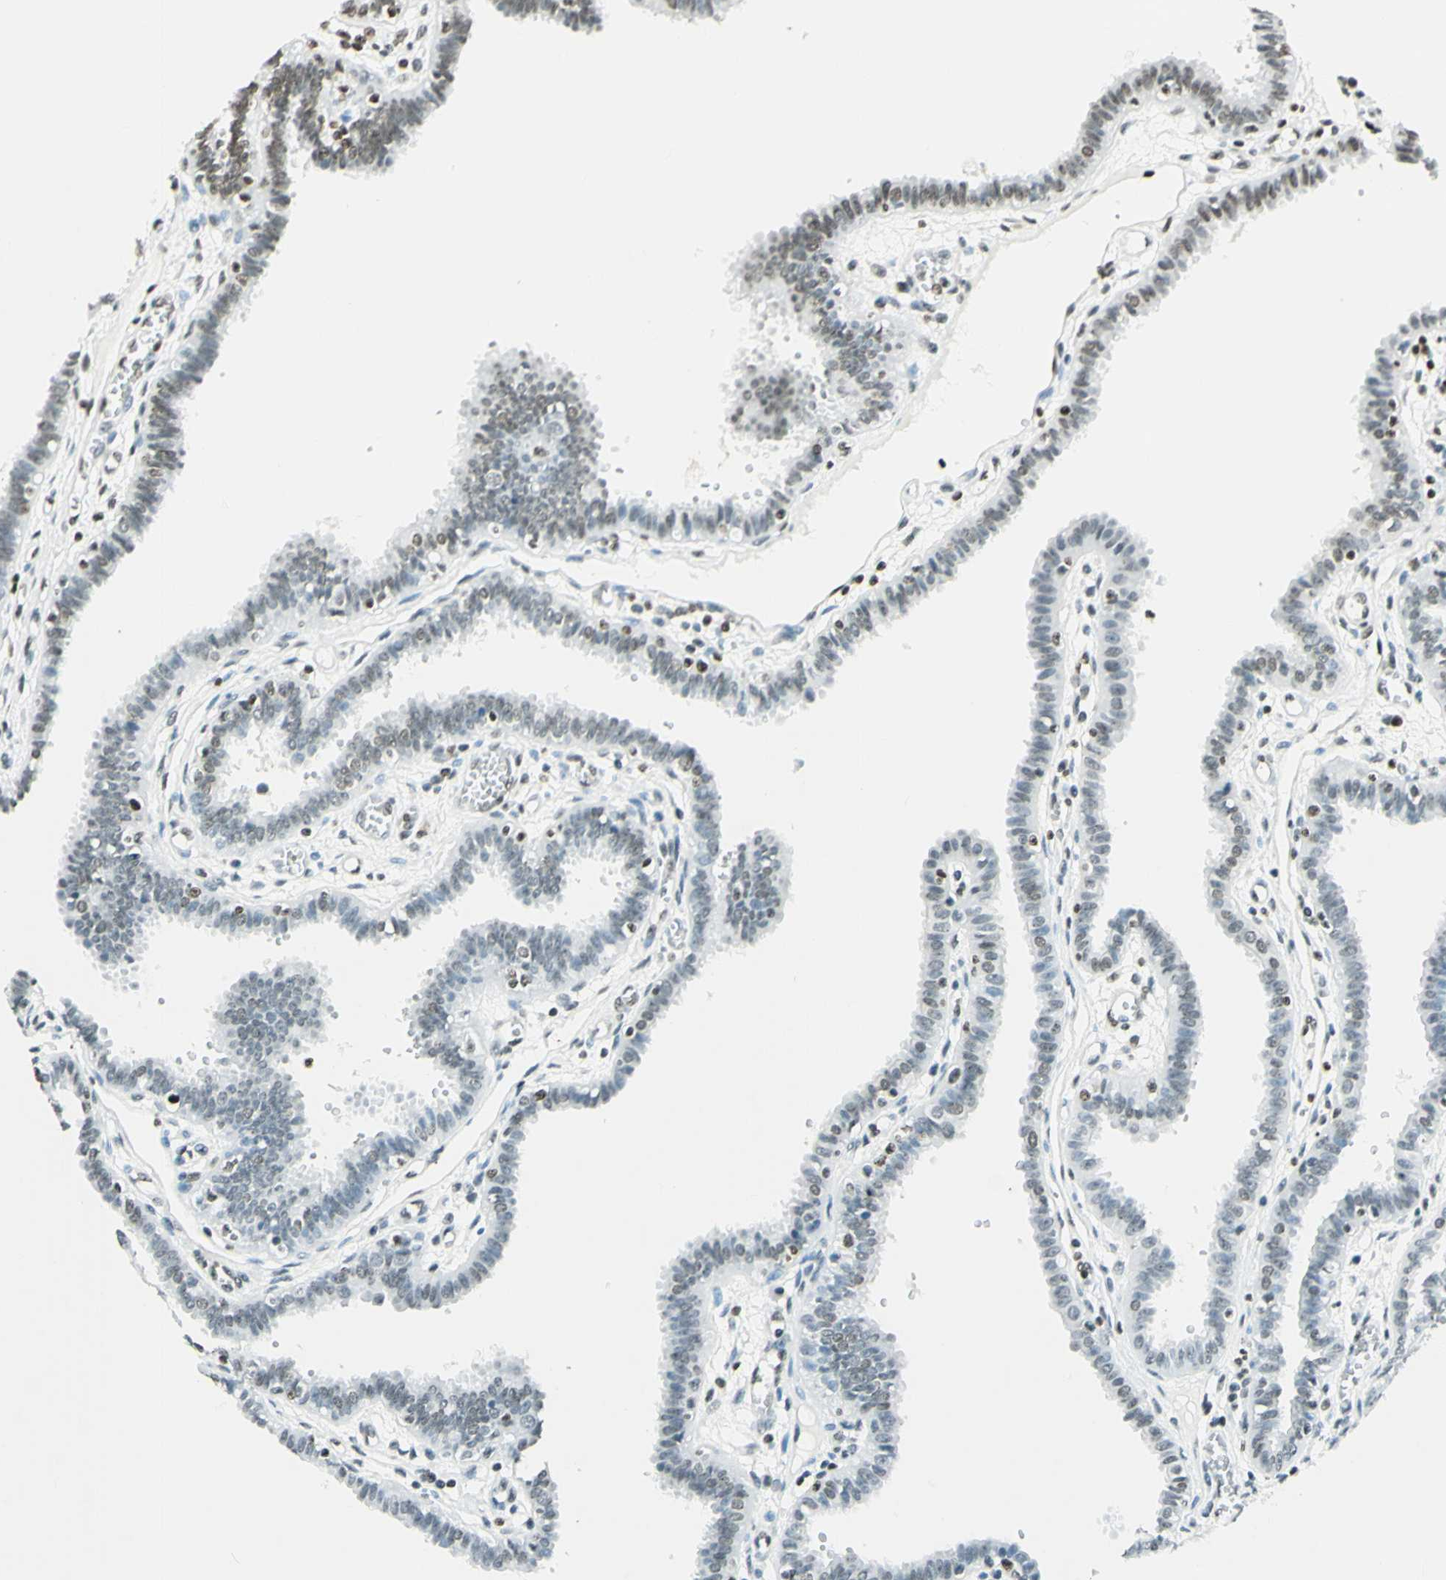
{"staining": {"intensity": "weak", "quantity": "25%-75%", "location": "nuclear"}, "tissue": "fallopian tube", "cell_type": "Glandular cells", "image_type": "normal", "snomed": [{"axis": "morphology", "description": "Normal tissue, NOS"}, {"axis": "topography", "description": "Fallopian tube"}], "caption": "Immunohistochemistry (IHC) staining of benign fallopian tube, which demonstrates low levels of weak nuclear staining in about 25%-75% of glandular cells indicating weak nuclear protein staining. The staining was performed using DAB (3,3'-diaminobenzidine) (brown) for protein detection and nuclei were counterstained in hematoxylin (blue).", "gene": "MSH2", "patient": {"sex": "female", "age": 32}}